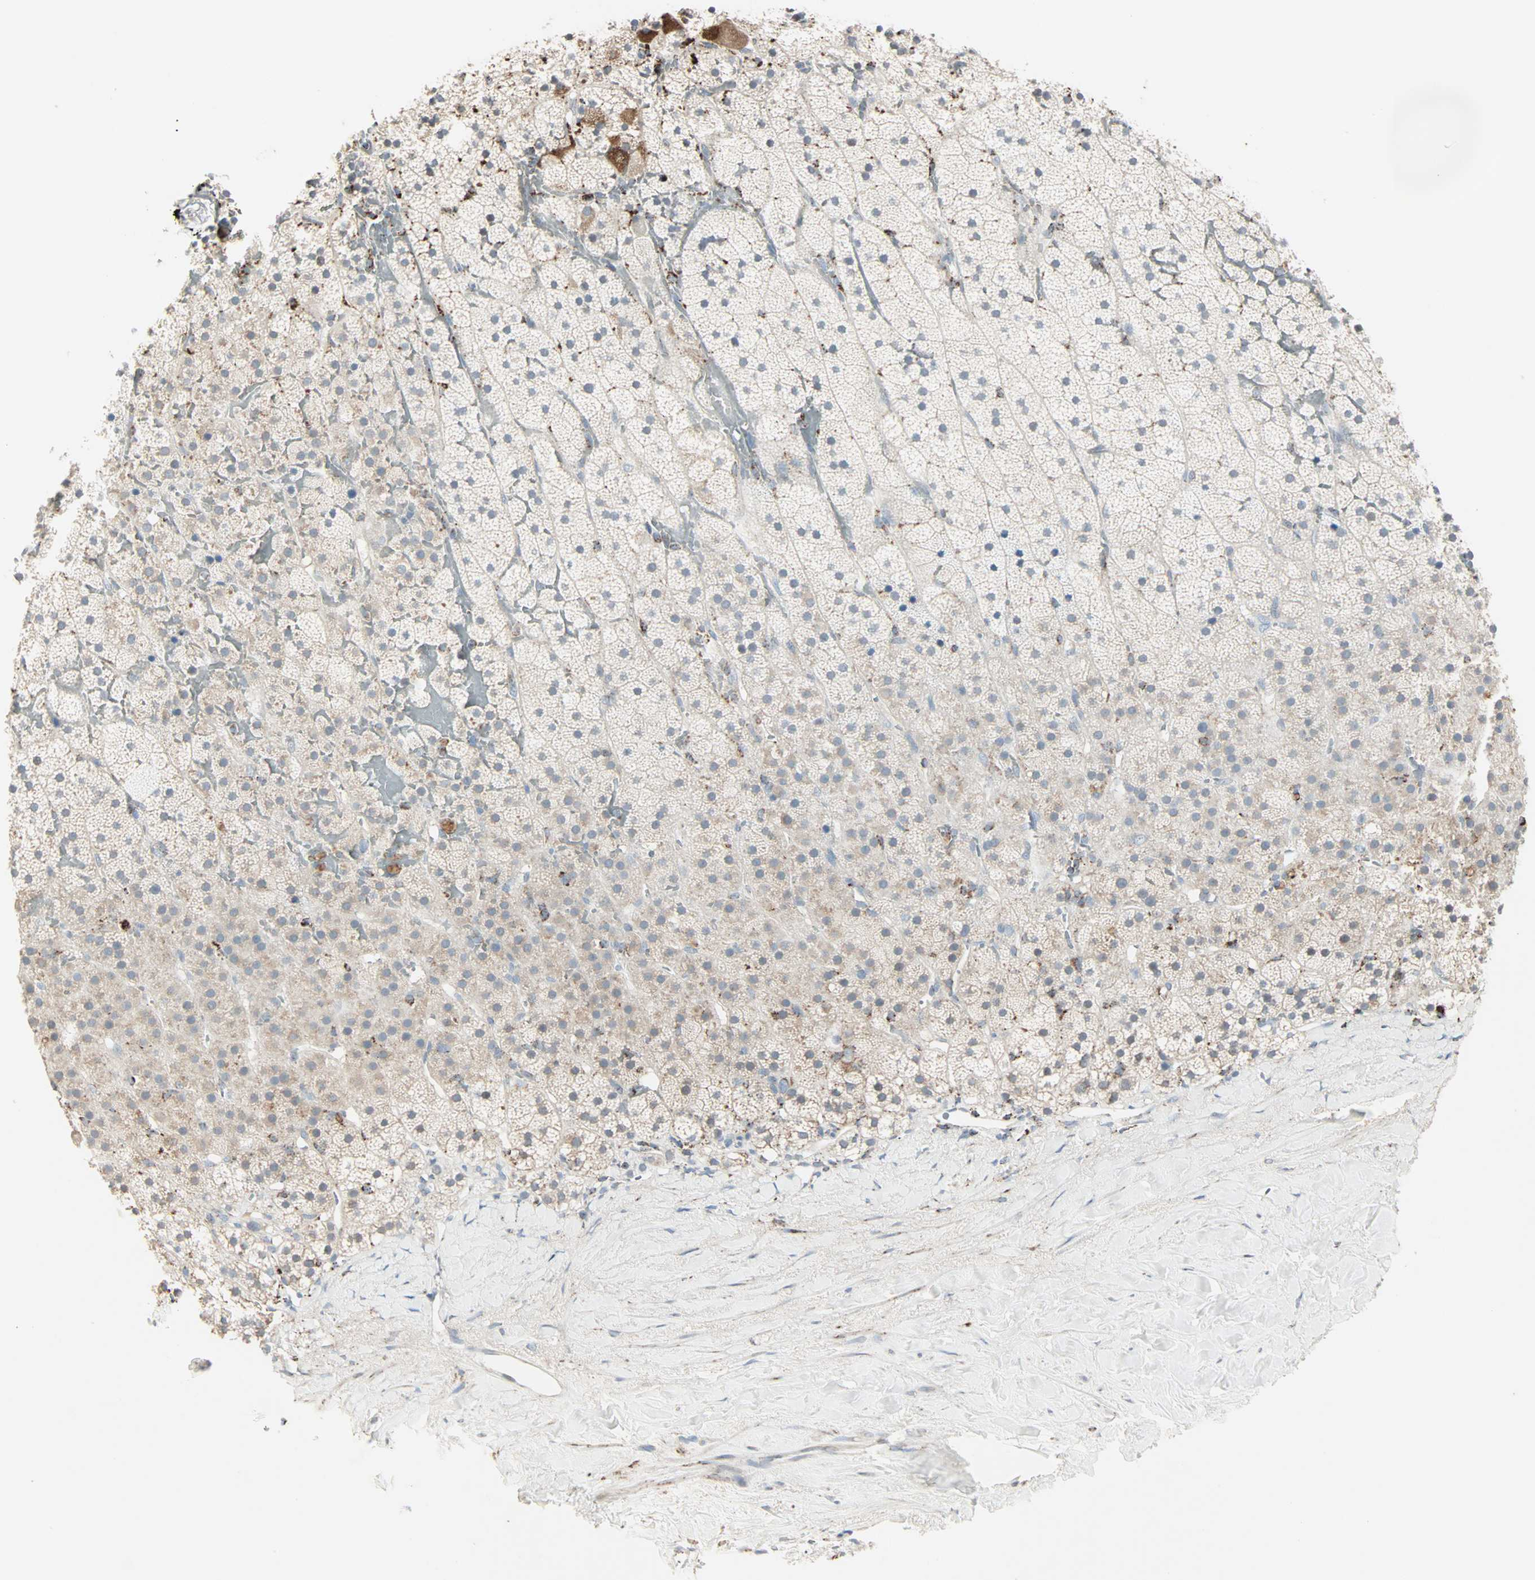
{"staining": {"intensity": "weak", "quantity": "25%-75%", "location": "cytoplasmic/membranous"}, "tissue": "adrenal gland", "cell_type": "Glandular cells", "image_type": "normal", "snomed": [{"axis": "morphology", "description": "Normal tissue, NOS"}, {"axis": "topography", "description": "Adrenal gland"}], "caption": "Adrenal gland stained with DAB immunohistochemistry (IHC) shows low levels of weak cytoplasmic/membranous expression in approximately 25%-75% of glandular cells.", "gene": "IDH2", "patient": {"sex": "male", "age": 35}}